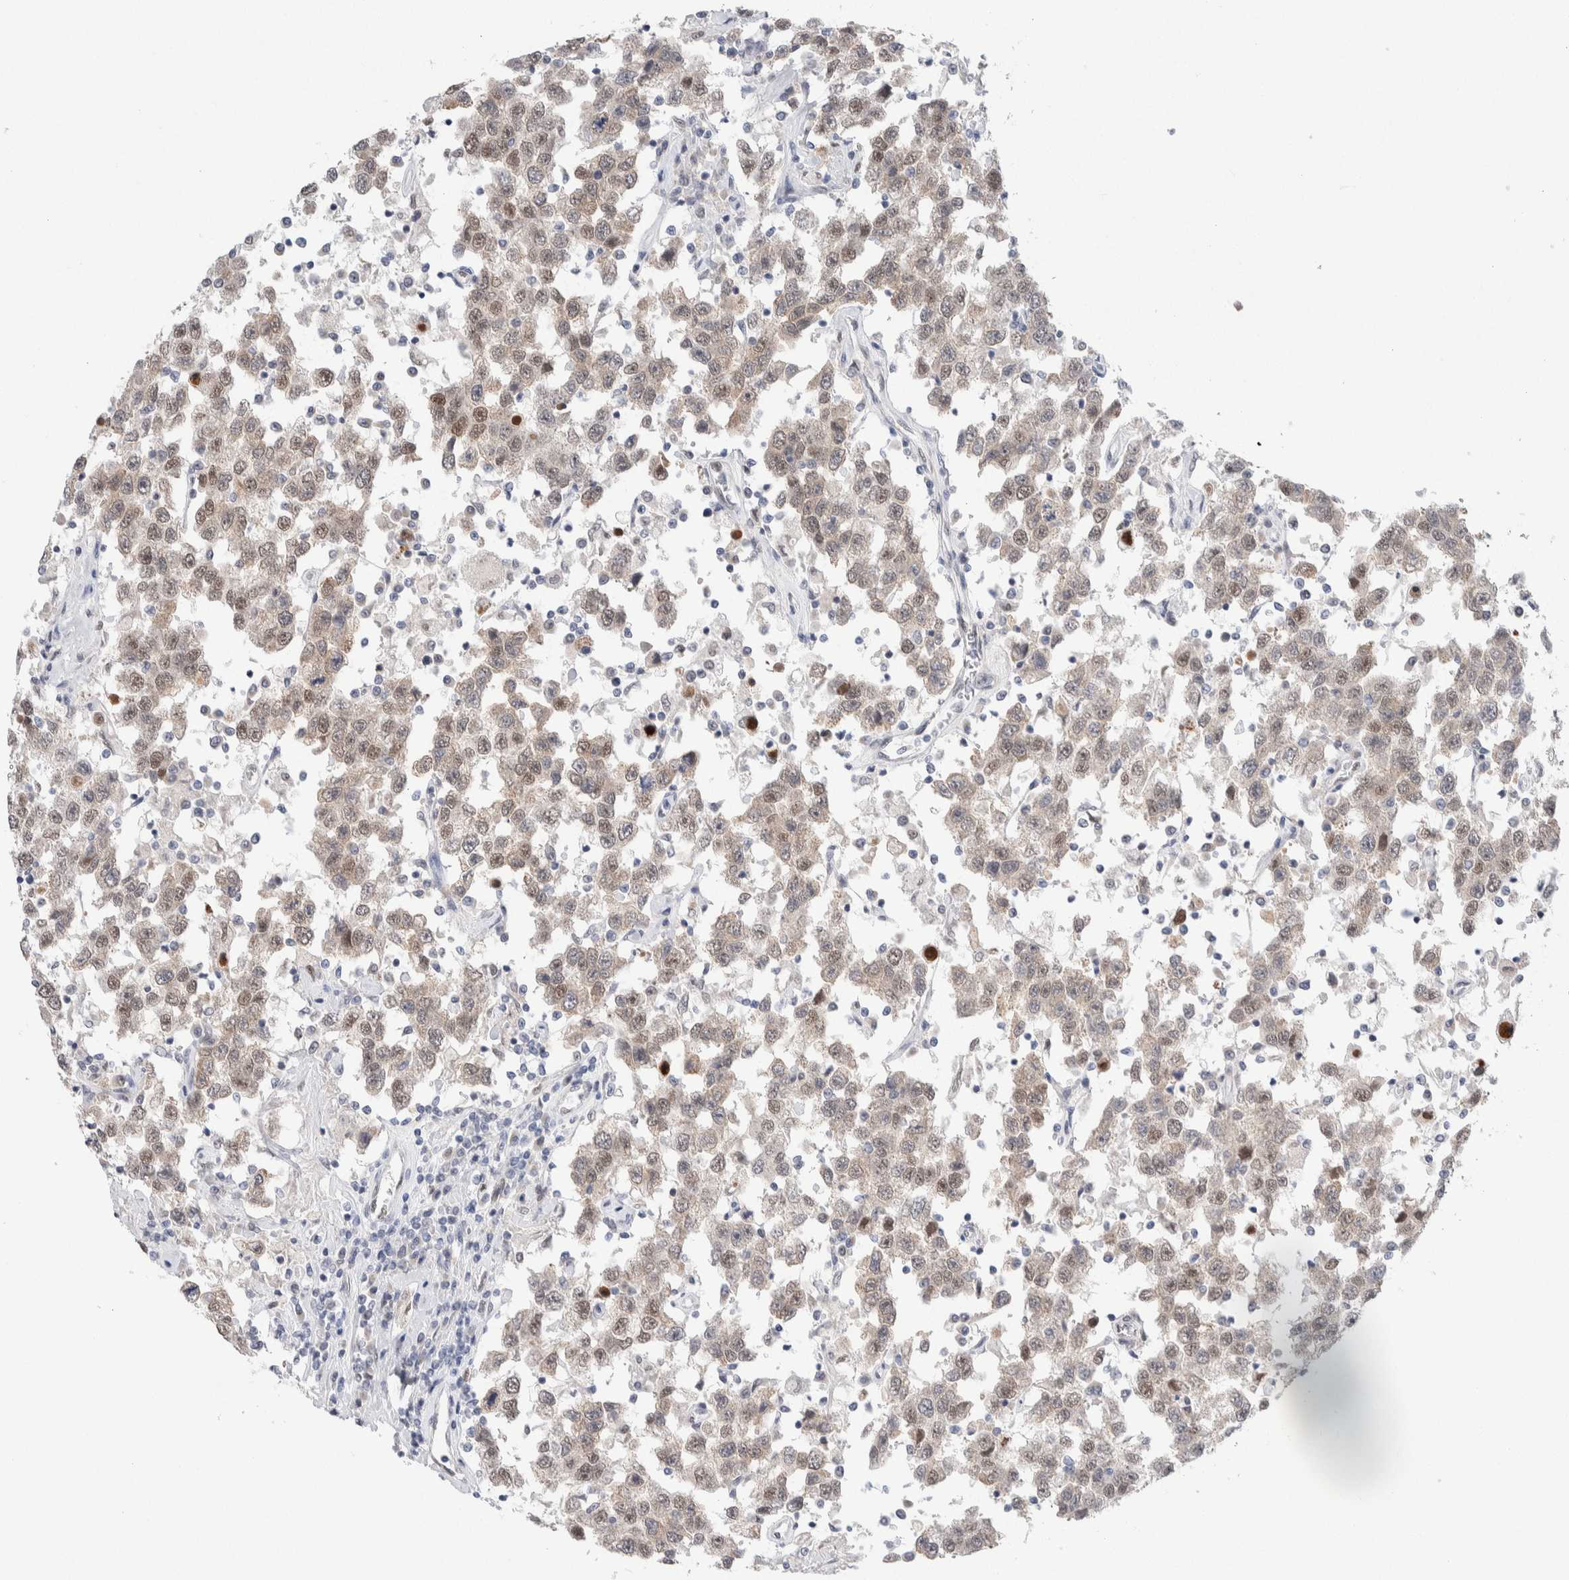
{"staining": {"intensity": "moderate", "quantity": ">75%", "location": "cytoplasmic/membranous,nuclear"}, "tissue": "testis cancer", "cell_type": "Tumor cells", "image_type": "cancer", "snomed": [{"axis": "morphology", "description": "Seminoma, NOS"}, {"axis": "topography", "description": "Testis"}], "caption": "Testis cancer (seminoma) stained for a protein (brown) exhibits moderate cytoplasmic/membranous and nuclear positive expression in about >75% of tumor cells.", "gene": "PRMT1", "patient": {"sex": "male", "age": 41}}